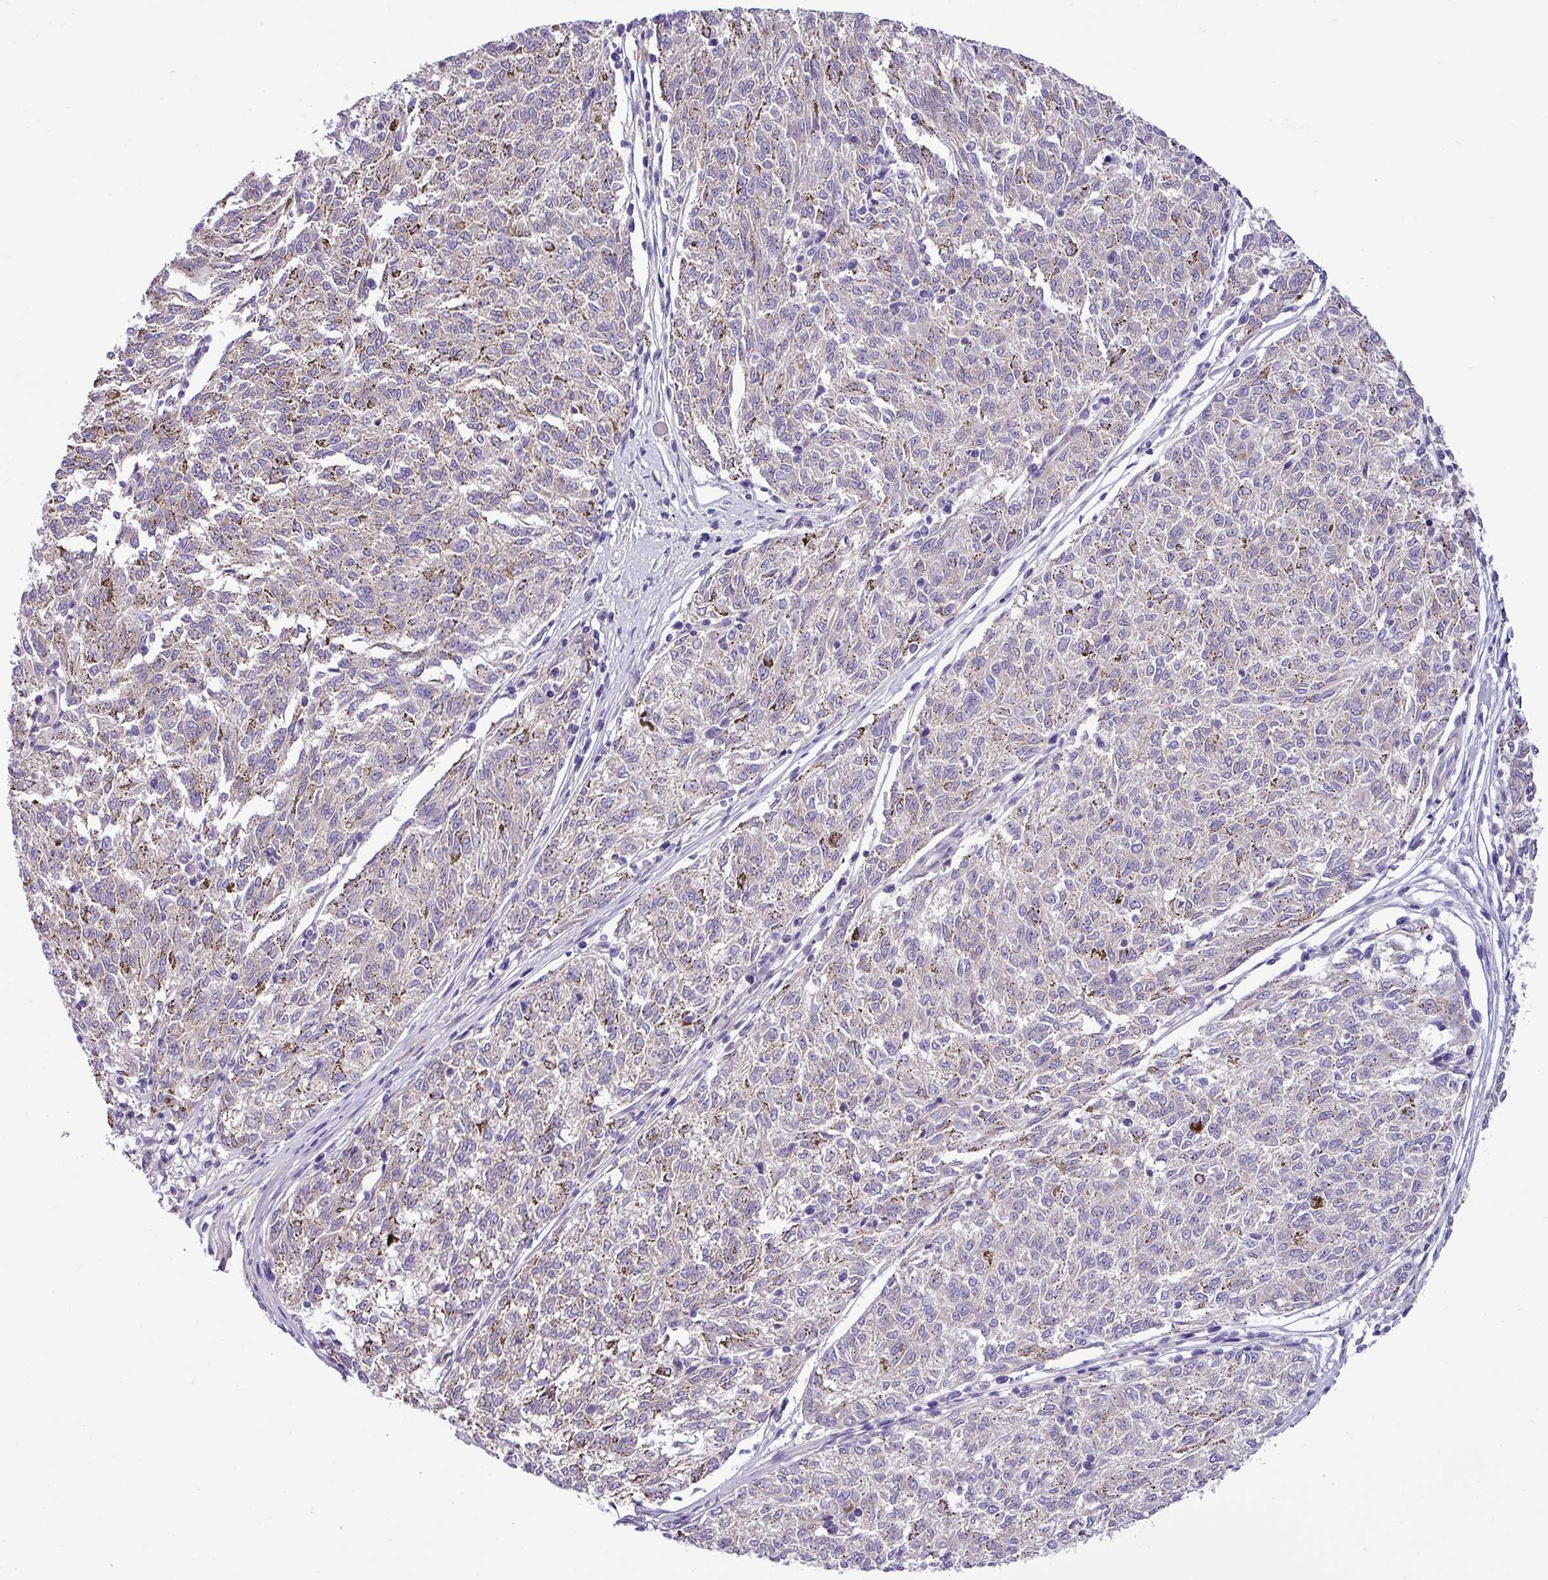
{"staining": {"intensity": "negative", "quantity": "none", "location": "none"}, "tissue": "melanoma", "cell_type": "Tumor cells", "image_type": "cancer", "snomed": [{"axis": "morphology", "description": "Malignant melanoma, NOS"}, {"axis": "topography", "description": "Skin"}], "caption": "Immunohistochemistry of malignant melanoma demonstrates no expression in tumor cells.", "gene": "ACAP3", "patient": {"sex": "female", "age": 72}}